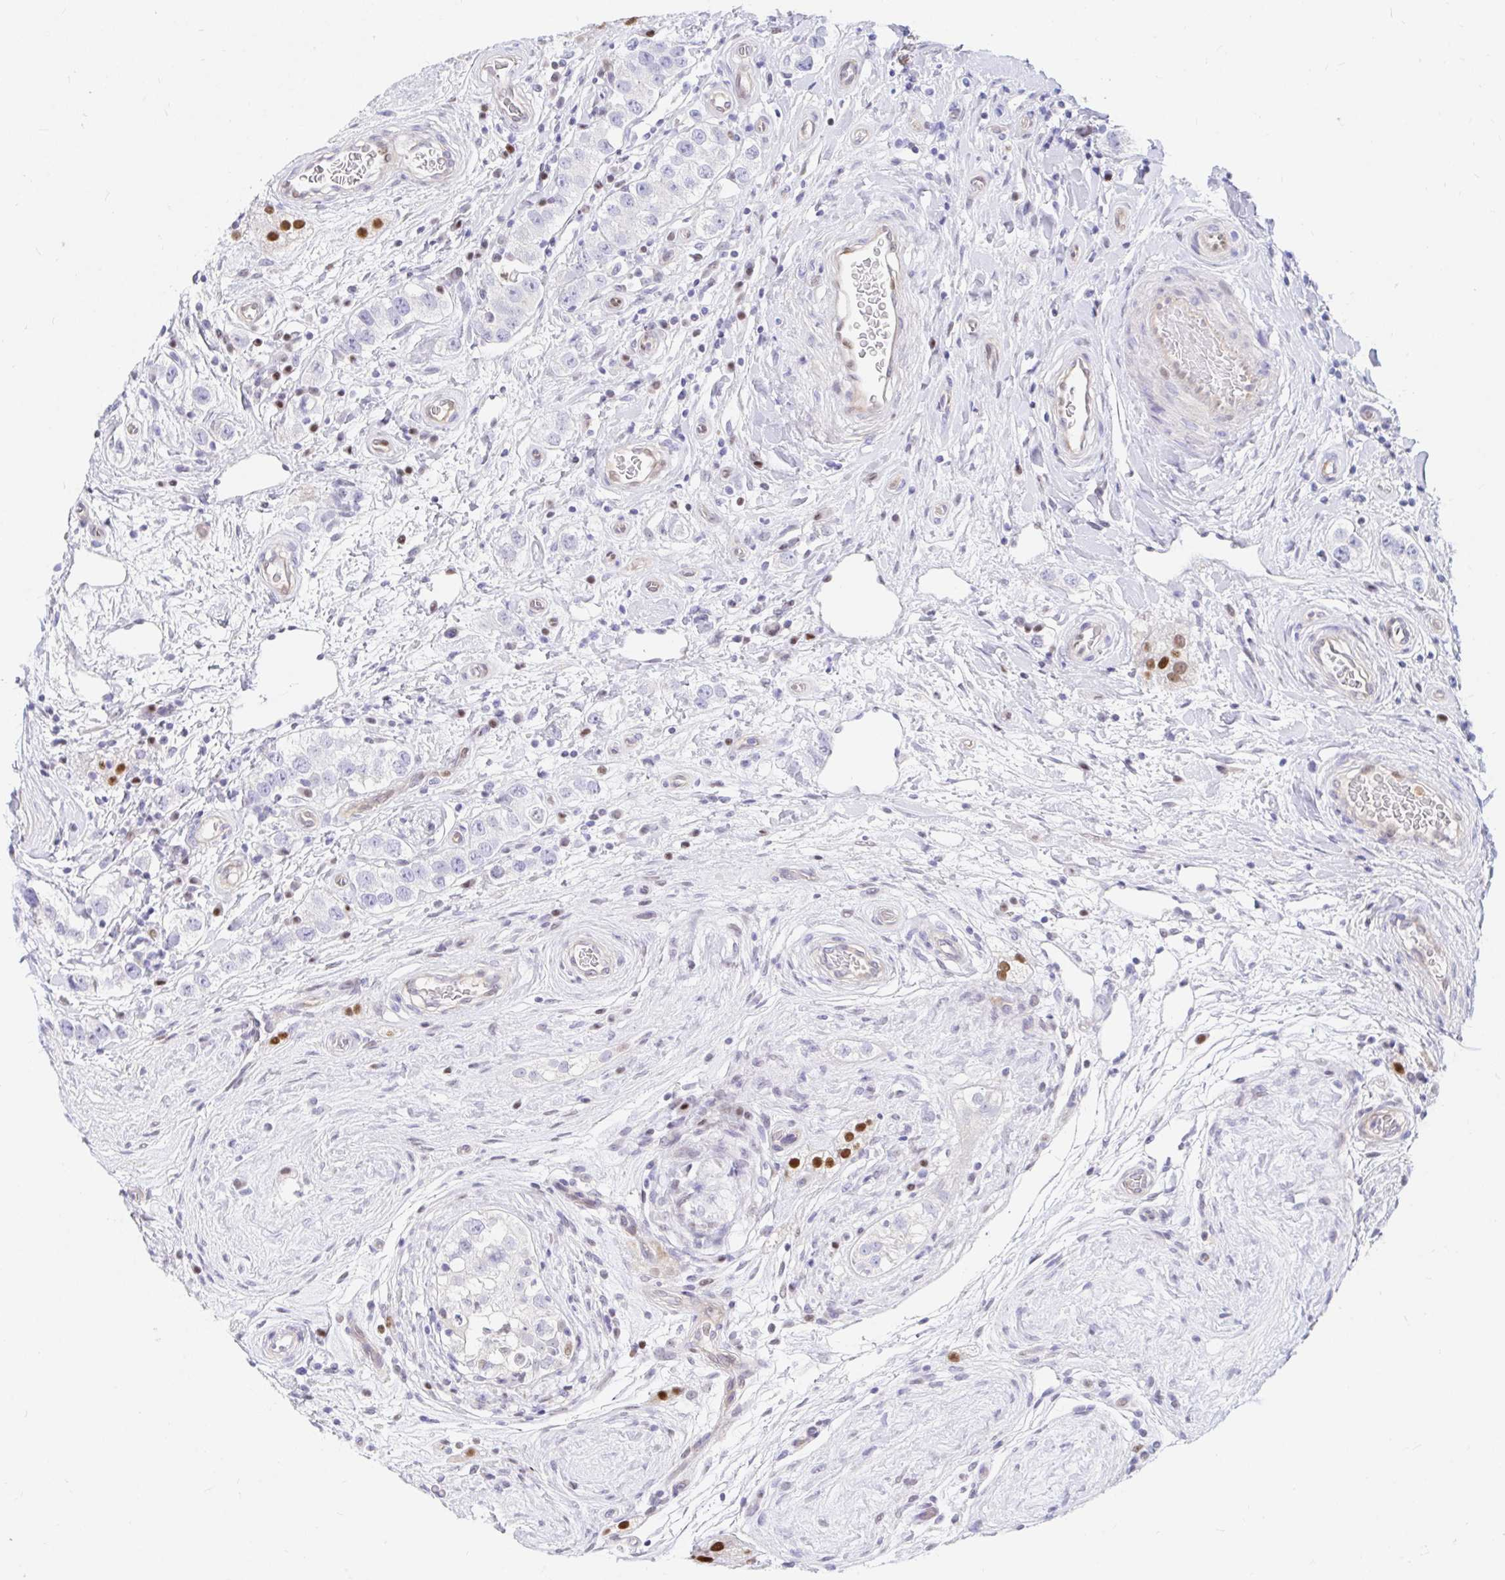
{"staining": {"intensity": "negative", "quantity": "none", "location": "none"}, "tissue": "testis cancer", "cell_type": "Tumor cells", "image_type": "cancer", "snomed": [{"axis": "morphology", "description": "Seminoma, NOS"}, {"axis": "topography", "description": "Testis"}], "caption": "IHC histopathology image of human testis seminoma stained for a protein (brown), which displays no expression in tumor cells.", "gene": "HINFP", "patient": {"sex": "male", "age": 34}}